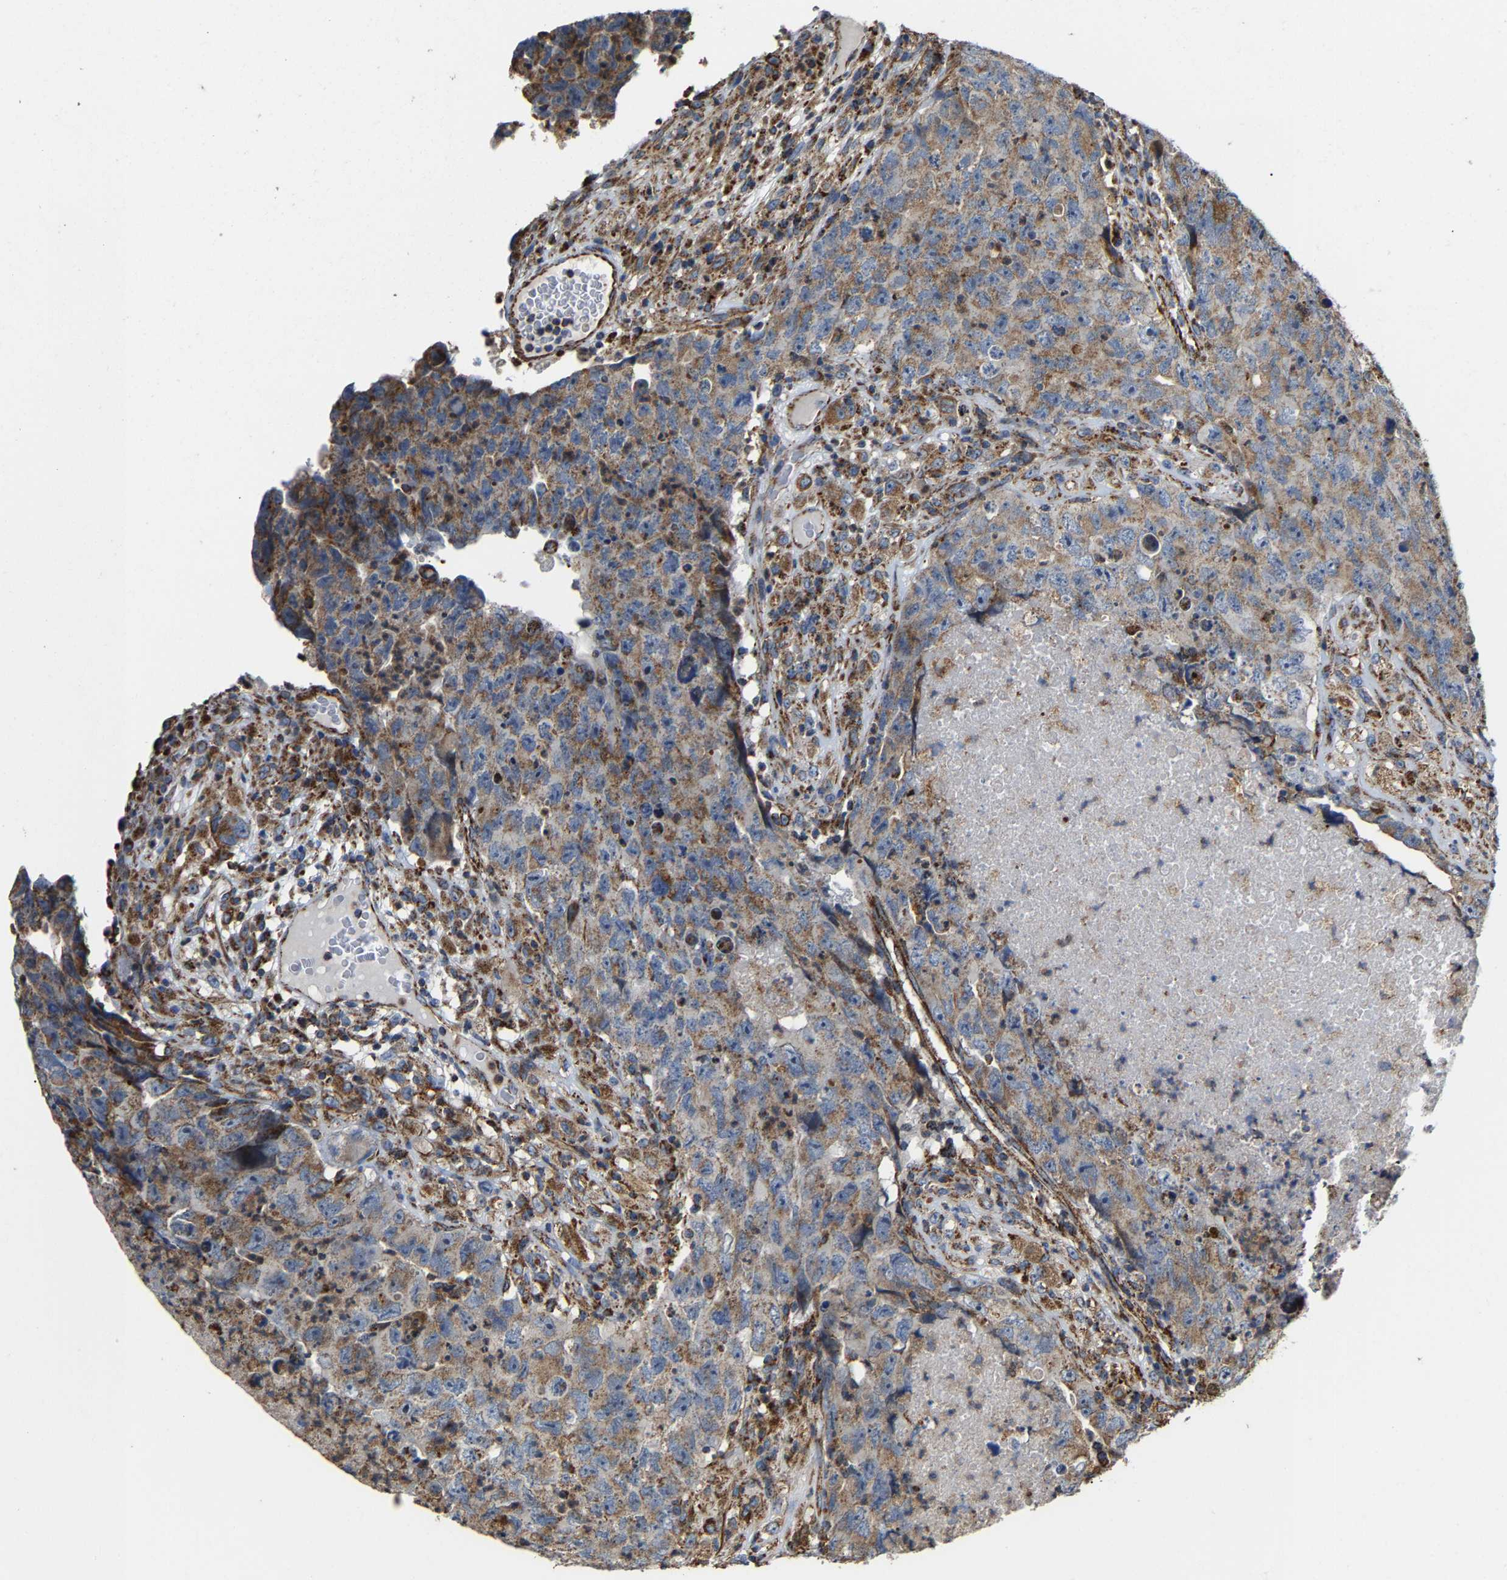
{"staining": {"intensity": "moderate", "quantity": ">75%", "location": "cytoplasmic/membranous"}, "tissue": "testis cancer", "cell_type": "Tumor cells", "image_type": "cancer", "snomed": [{"axis": "morphology", "description": "Carcinoma, Embryonal, NOS"}, {"axis": "topography", "description": "Testis"}], "caption": "A brown stain shows moderate cytoplasmic/membranous staining of a protein in human embryonal carcinoma (testis) tumor cells. (brown staining indicates protein expression, while blue staining denotes nuclei).", "gene": "NDUFV3", "patient": {"sex": "male", "age": 32}}